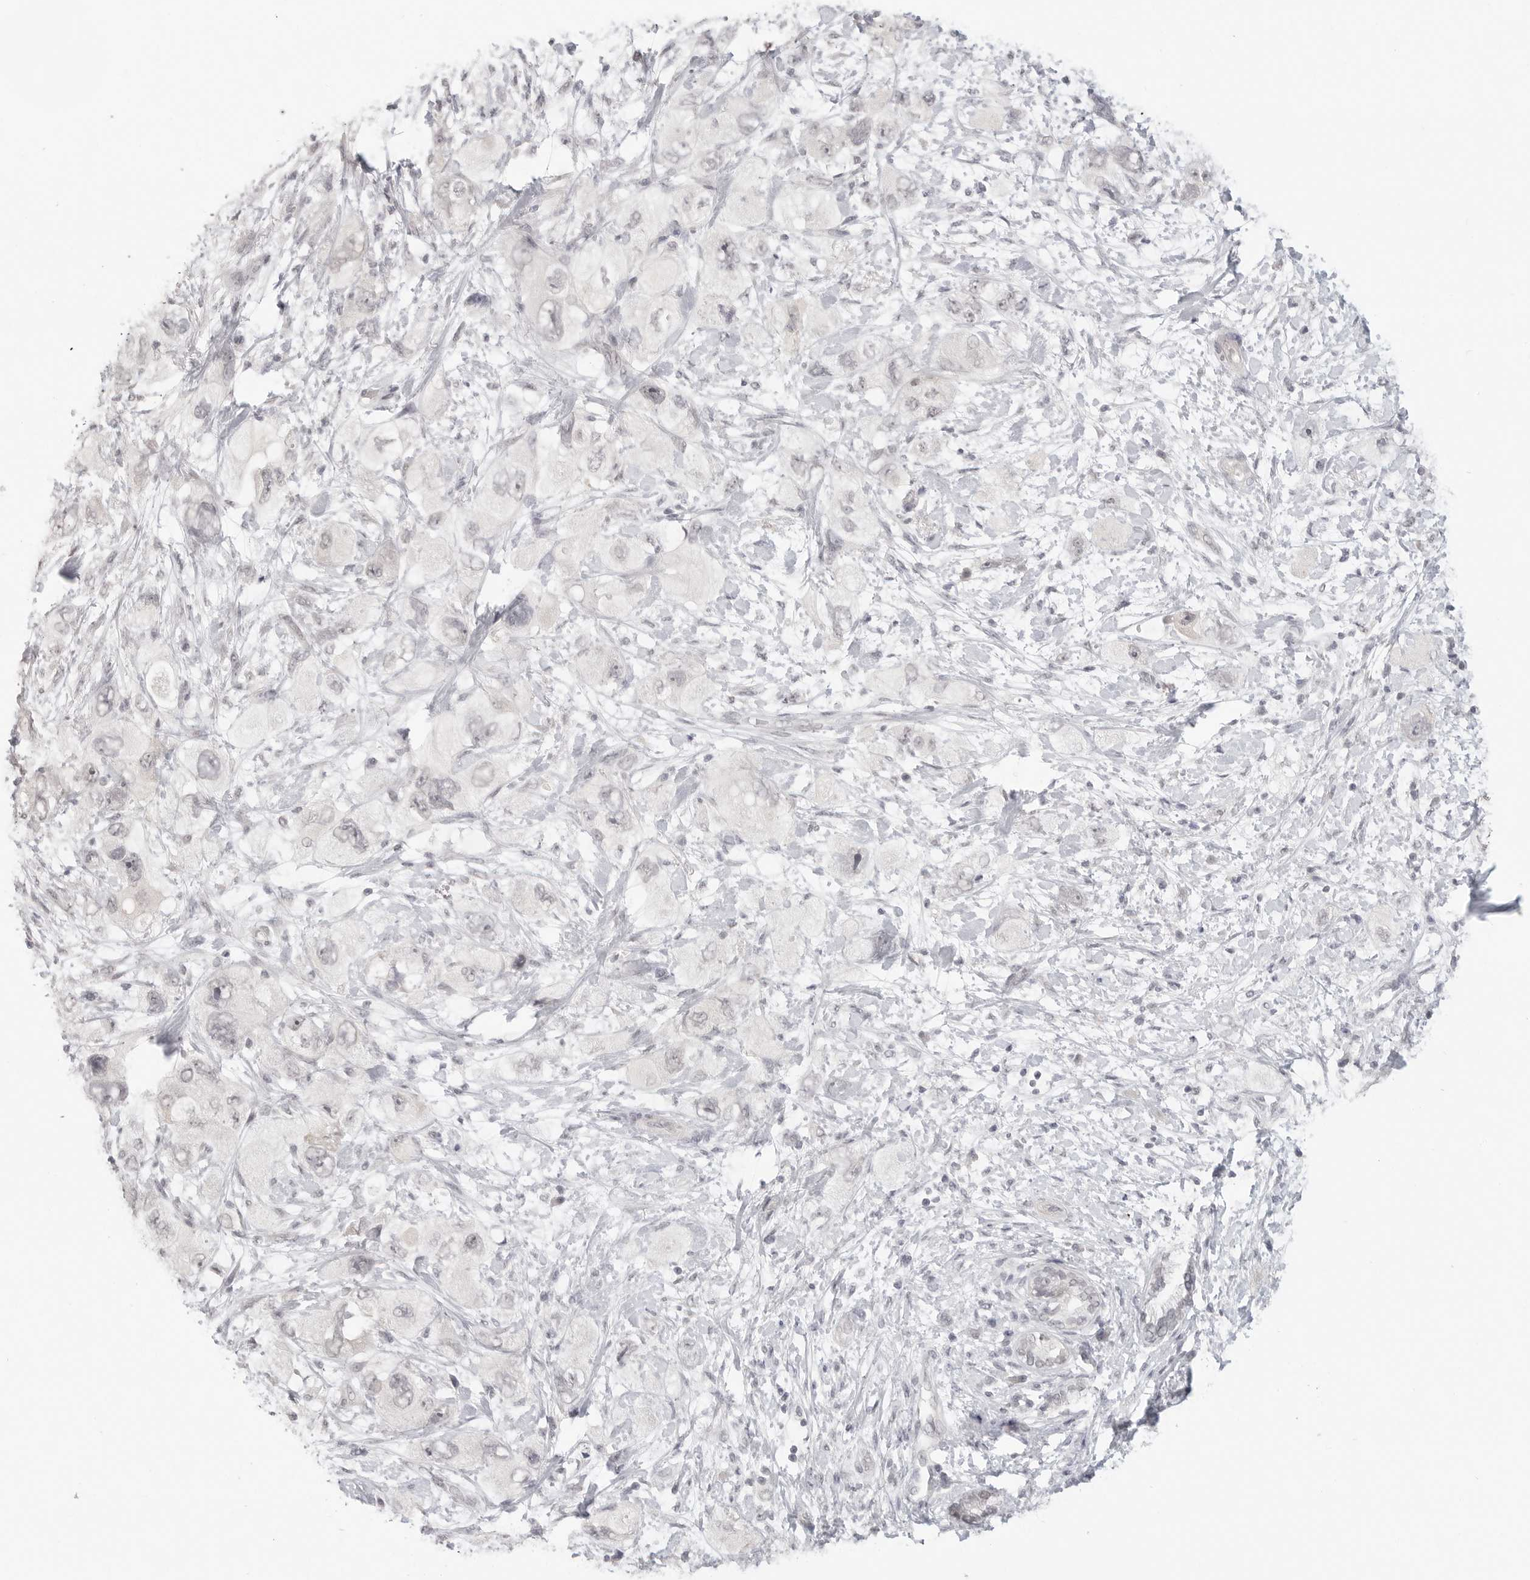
{"staining": {"intensity": "negative", "quantity": "none", "location": "none"}, "tissue": "pancreatic cancer", "cell_type": "Tumor cells", "image_type": "cancer", "snomed": [{"axis": "morphology", "description": "Adenocarcinoma, NOS"}, {"axis": "topography", "description": "Pancreas"}], "caption": "Pancreatic cancer was stained to show a protein in brown. There is no significant staining in tumor cells.", "gene": "KLK11", "patient": {"sex": "female", "age": 73}}